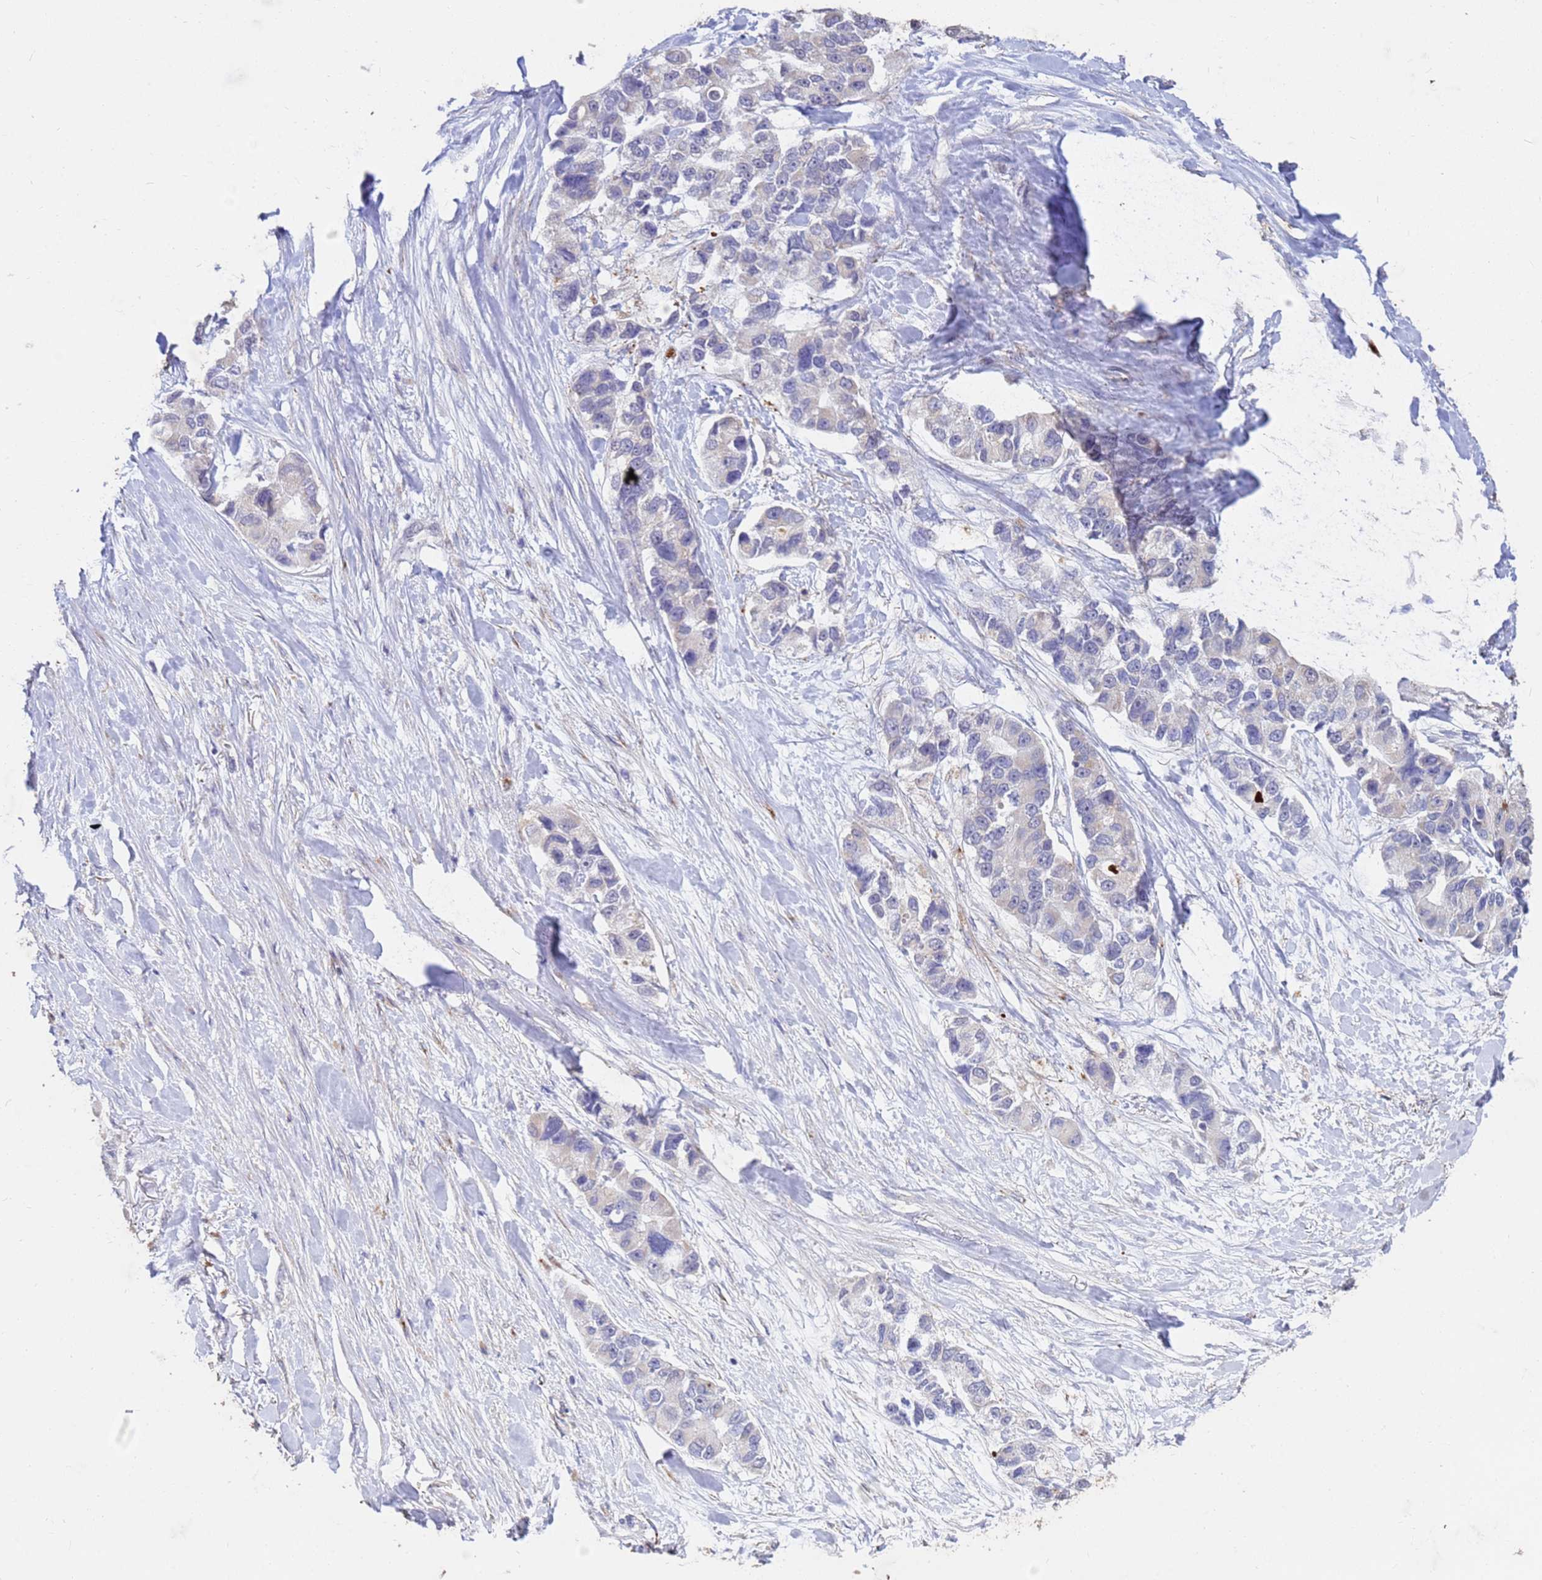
{"staining": {"intensity": "negative", "quantity": "none", "location": "none"}, "tissue": "lung cancer", "cell_type": "Tumor cells", "image_type": "cancer", "snomed": [{"axis": "morphology", "description": "Adenocarcinoma, NOS"}, {"axis": "topography", "description": "Lung"}], "caption": "DAB (3,3'-diaminobenzidine) immunohistochemical staining of adenocarcinoma (lung) demonstrates no significant staining in tumor cells.", "gene": "SLC25A15", "patient": {"sex": "female", "age": 54}}